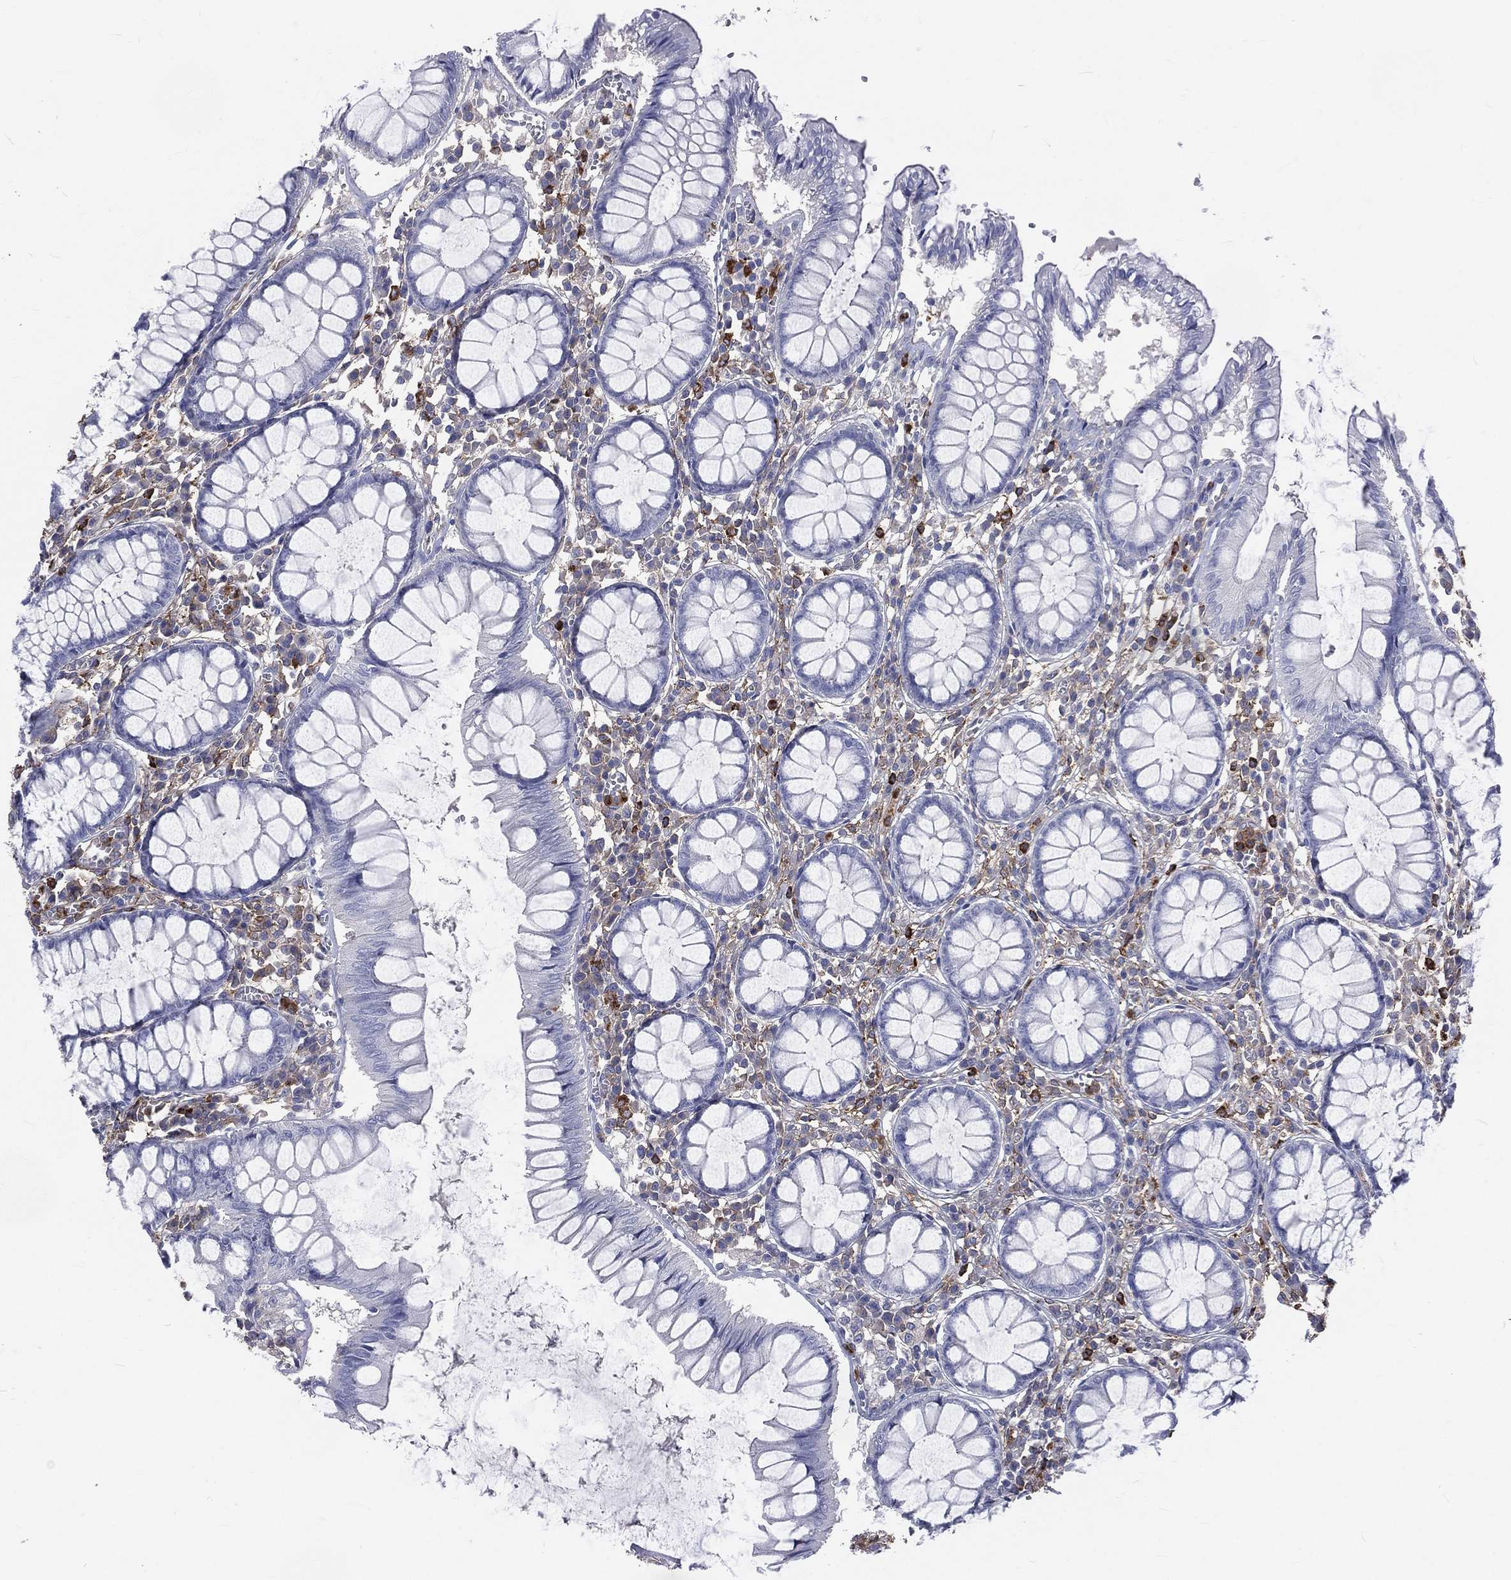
{"staining": {"intensity": "negative", "quantity": "none", "location": "none"}, "tissue": "colon", "cell_type": "Endothelial cells", "image_type": "normal", "snomed": [{"axis": "morphology", "description": "Normal tissue, NOS"}, {"axis": "topography", "description": "Colon"}], "caption": "The immunohistochemistry (IHC) image has no significant positivity in endothelial cells of colon. (DAB immunohistochemistry (IHC), high magnification).", "gene": "BASP1", "patient": {"sex": "male", "age": 65}}